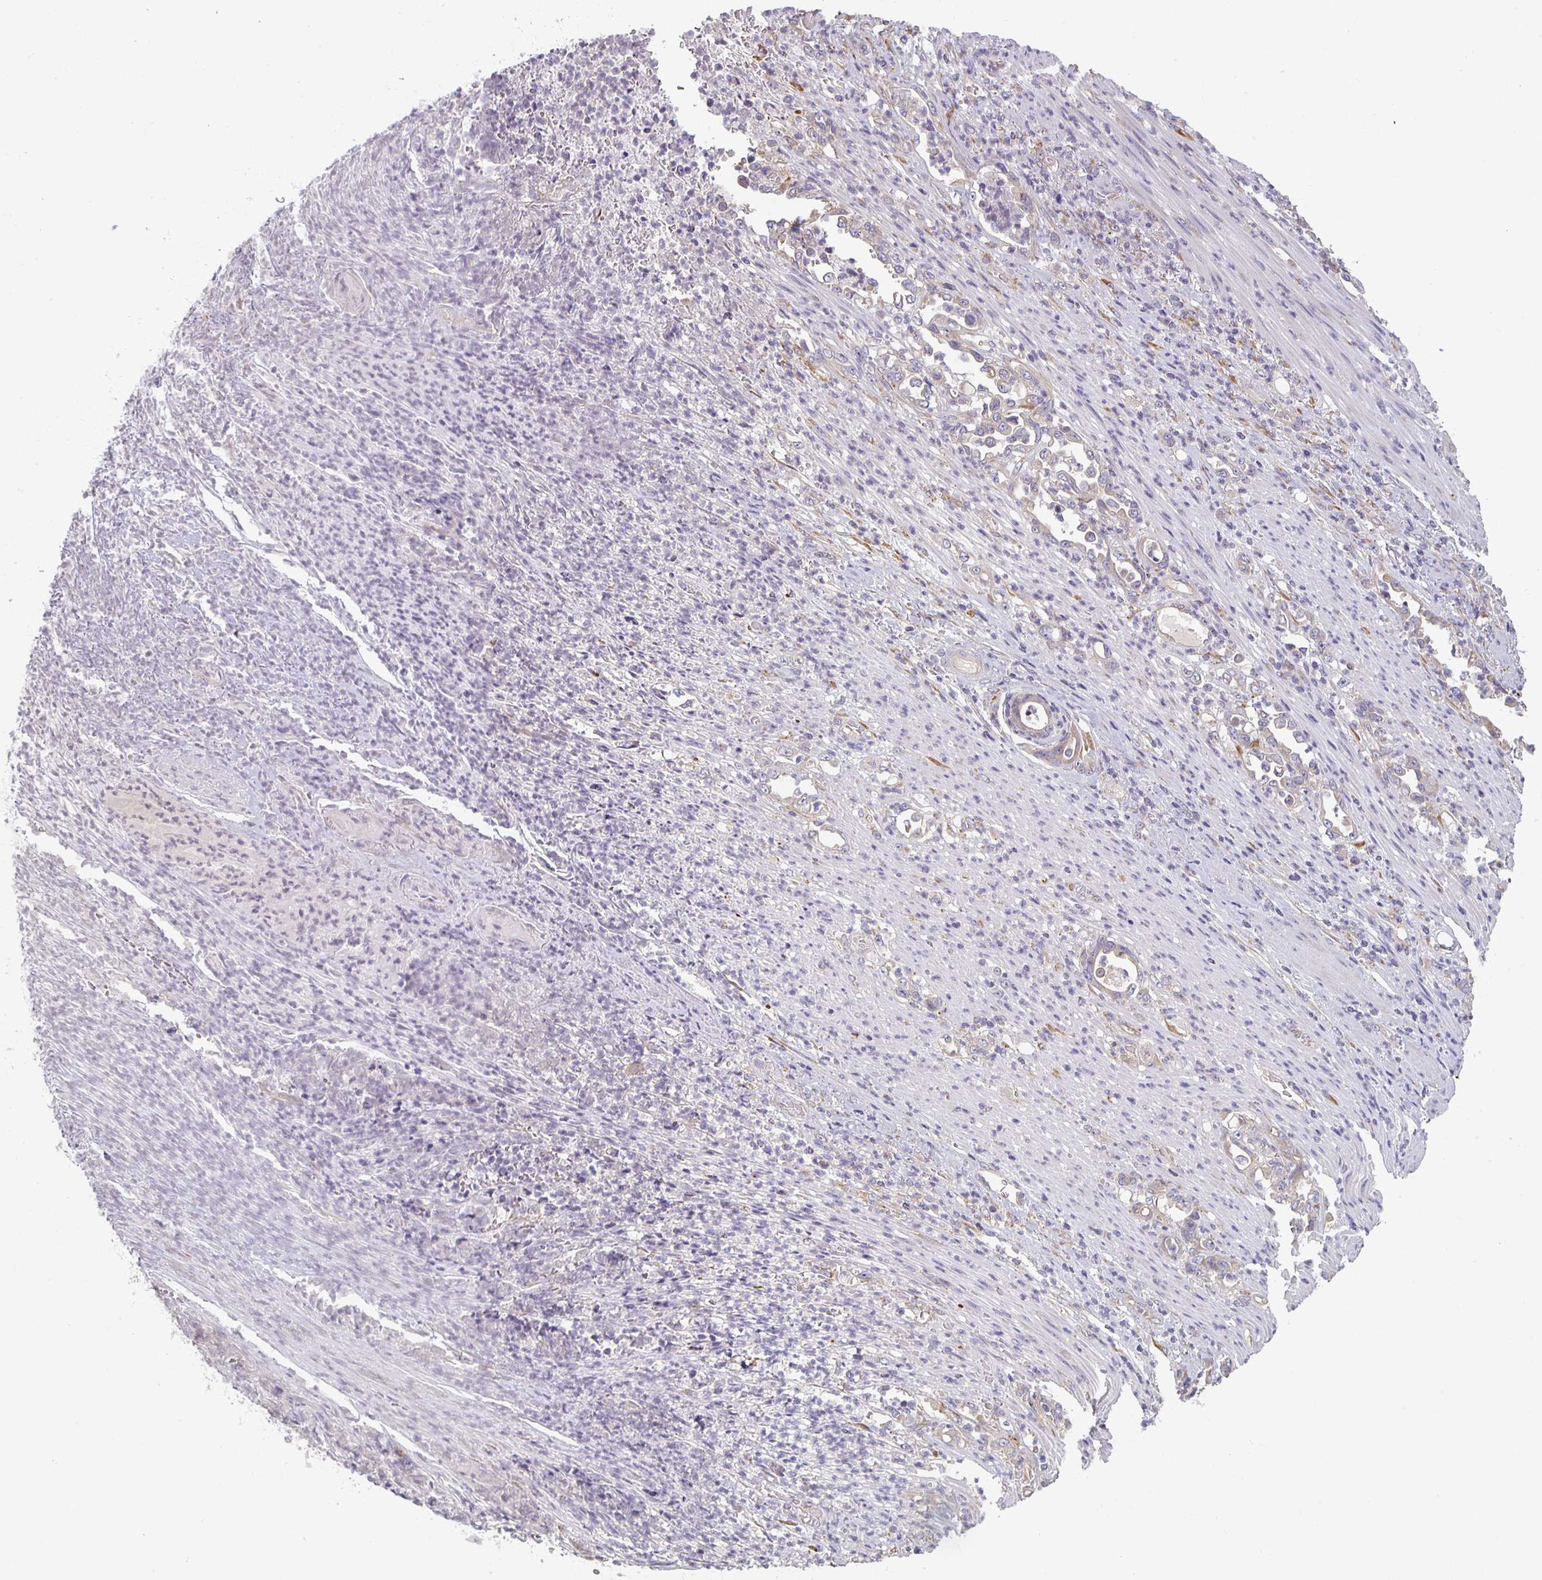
{"staining": {"intensity": "weak", "quantity": "<25%", "location": "cytoplasmic/membranous"}, "tissue": "stomach cancer", "cell_type": "Tumor cells", "image_type": "cancer", "snomed": [{"axis": "morphology", "description": "Normal tissue, NOS"}, {"axis": "morphology", "description": "Adenocarcinoma, NOS"}, {"axis": "topography", "description": "Stomach"}], "caption": "IHC photomicrograph of neoplastic tissue: adenocarcinoma (stomach) stained with DAB (3,3'-diaminobenzidine) reveals no significant protein staining in tumor cells.", "gene": "CTHRC1", "patient": {"sex": "female", "age": 79}}